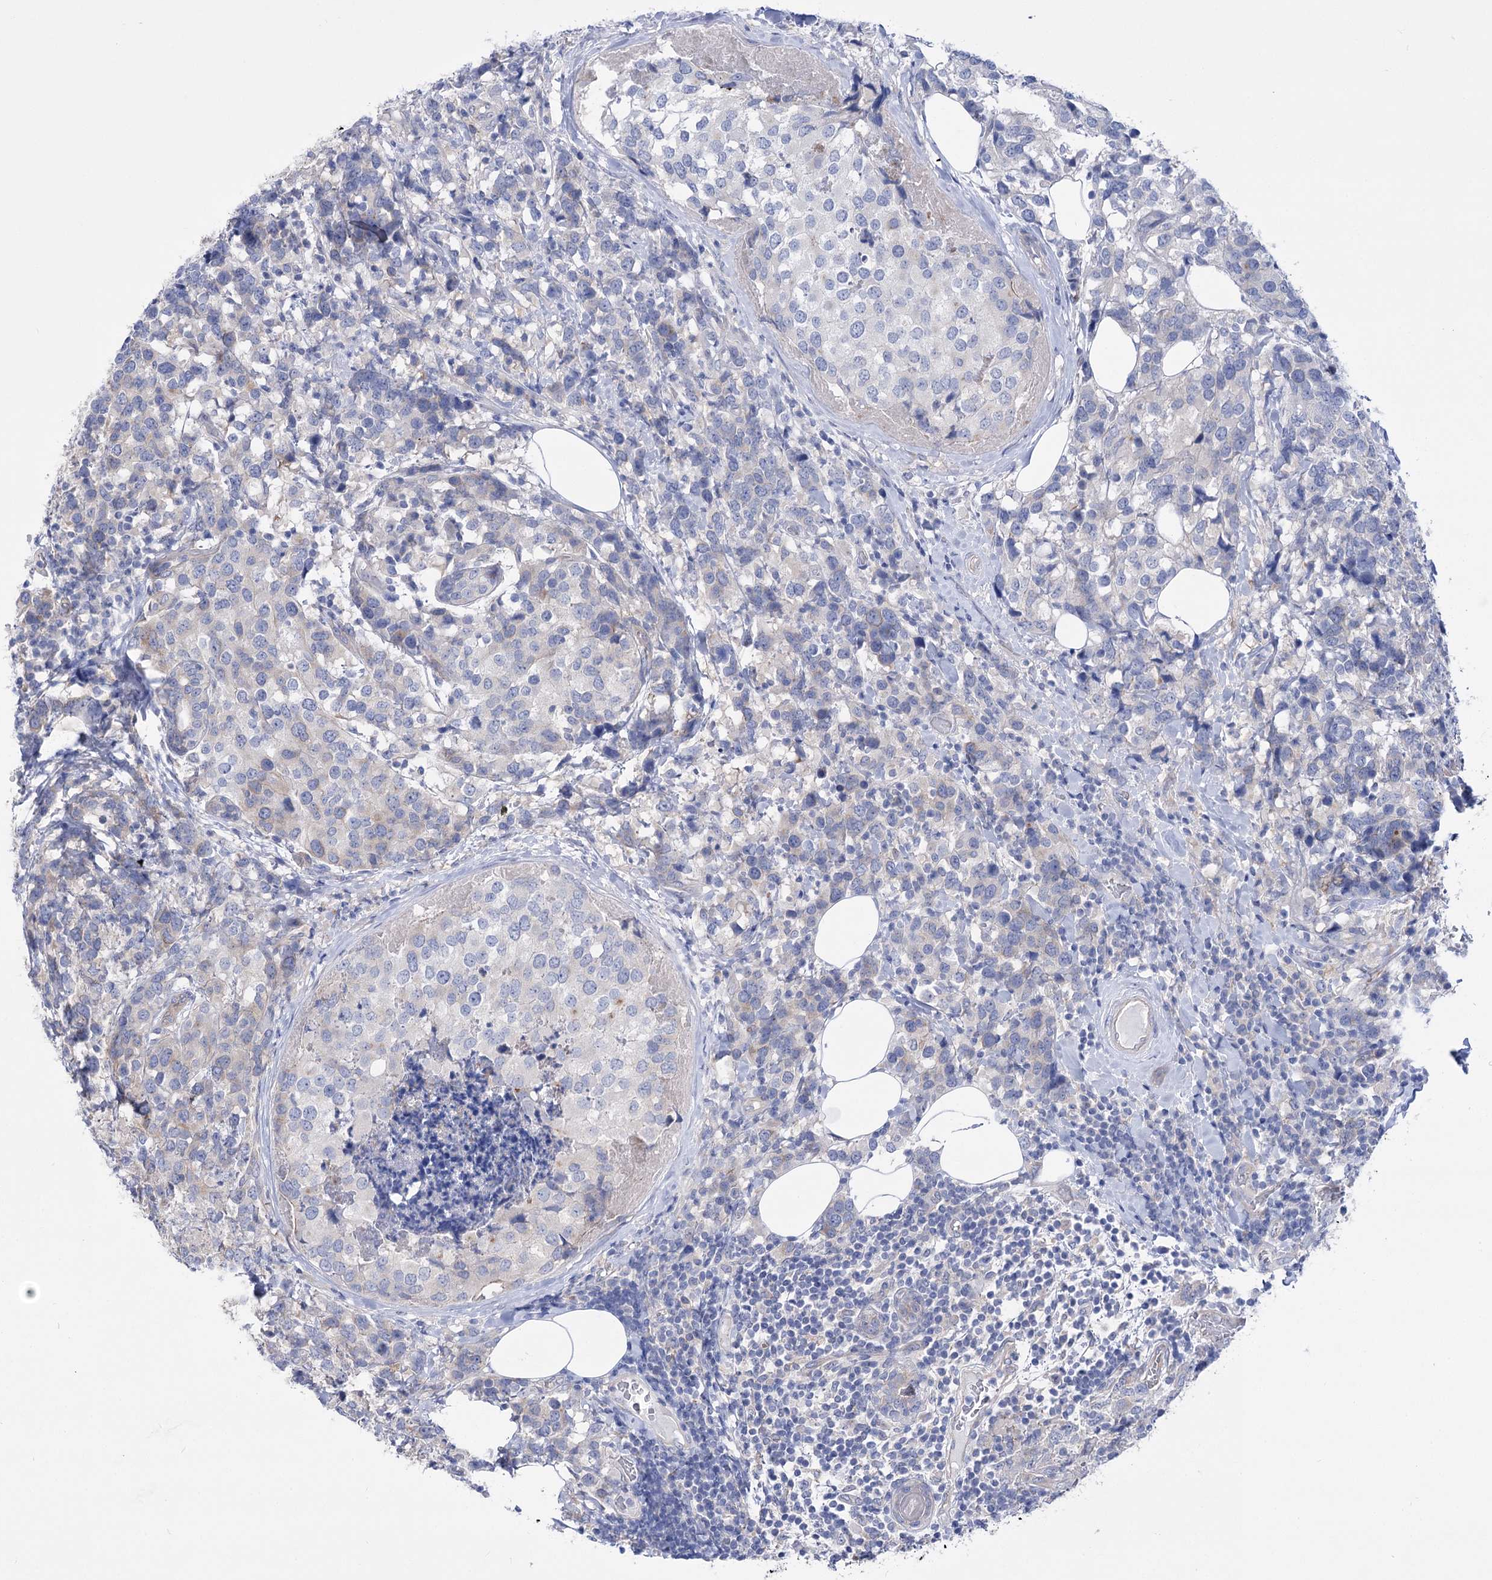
{"staining": {"intensity": "negative", "quantity": "none", "location": "none"}, "tissue": "breast cancer", "cell_type": "Tumor cells", "image_type": "cancer", "snomed": [{"axis": "morphology", "description": "Lobular carcinoma"}, {"axis": "topography", "description": "Breast"}], "caption": "Protein analysis of breast lobular carcinoma displays no significant expression in tumor cells. (Stains: DAB IHC with hematoxylin counter stain, Microscopy: brightfield microscopy at high magnification).", "gene": "LRRC34", "patient": {"sex": "female", "age": 59}}